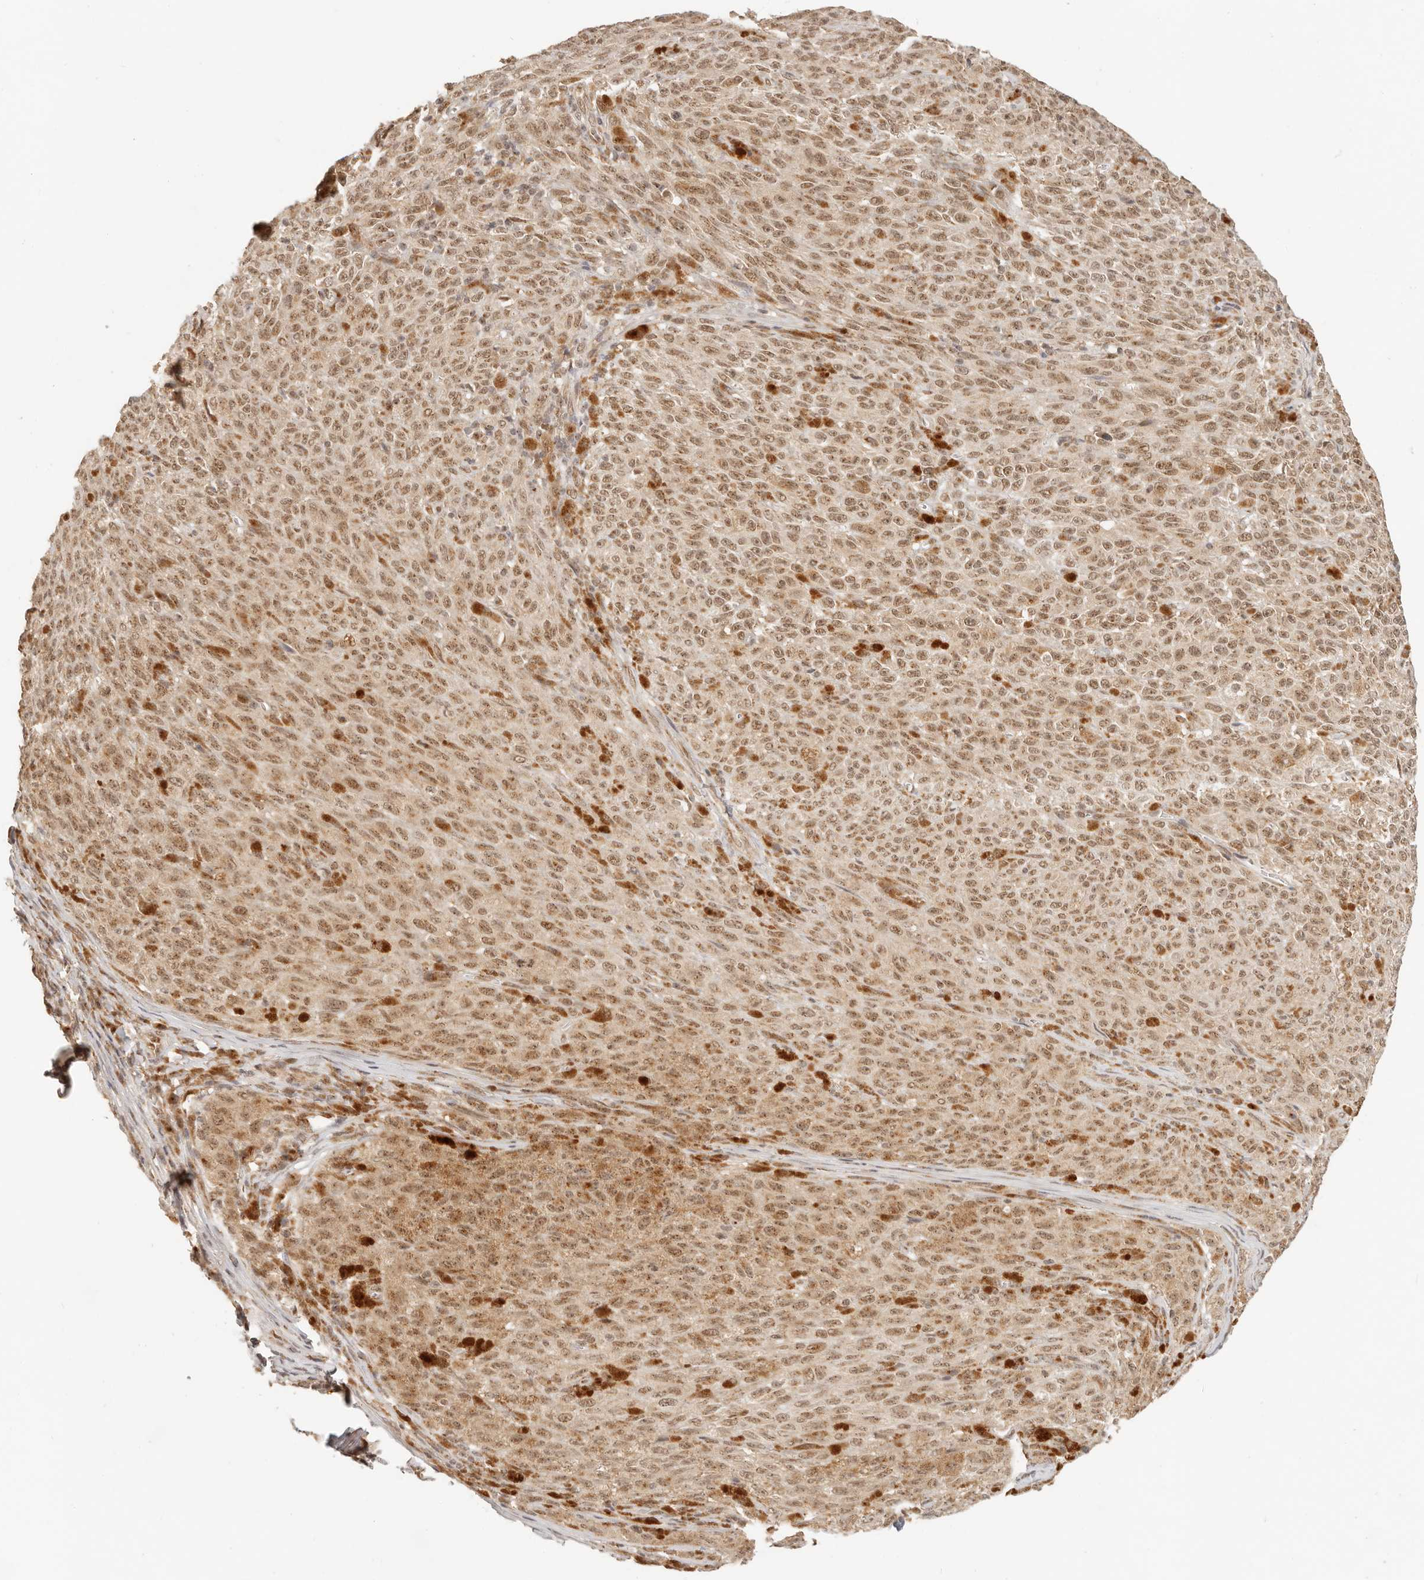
{"staining": {"intensity": "moderate", "quantity": ">75%", "location": "nuclear"}, "tissue": "melanoma", "cell_type": "Tumor cells", "image_type": "cancer", "snomed": [{"axis": "morphology", "description": "Malignant melanoma, NOS"}, {"axis": "topography", "description": "Skin"}], "caption": "Malignant melanoma tissue reveals moderate nuclear positivity in approximately >75% of tumor cells", "gene": "INTS11", "patient": {"sex": "female", "age": 82}}